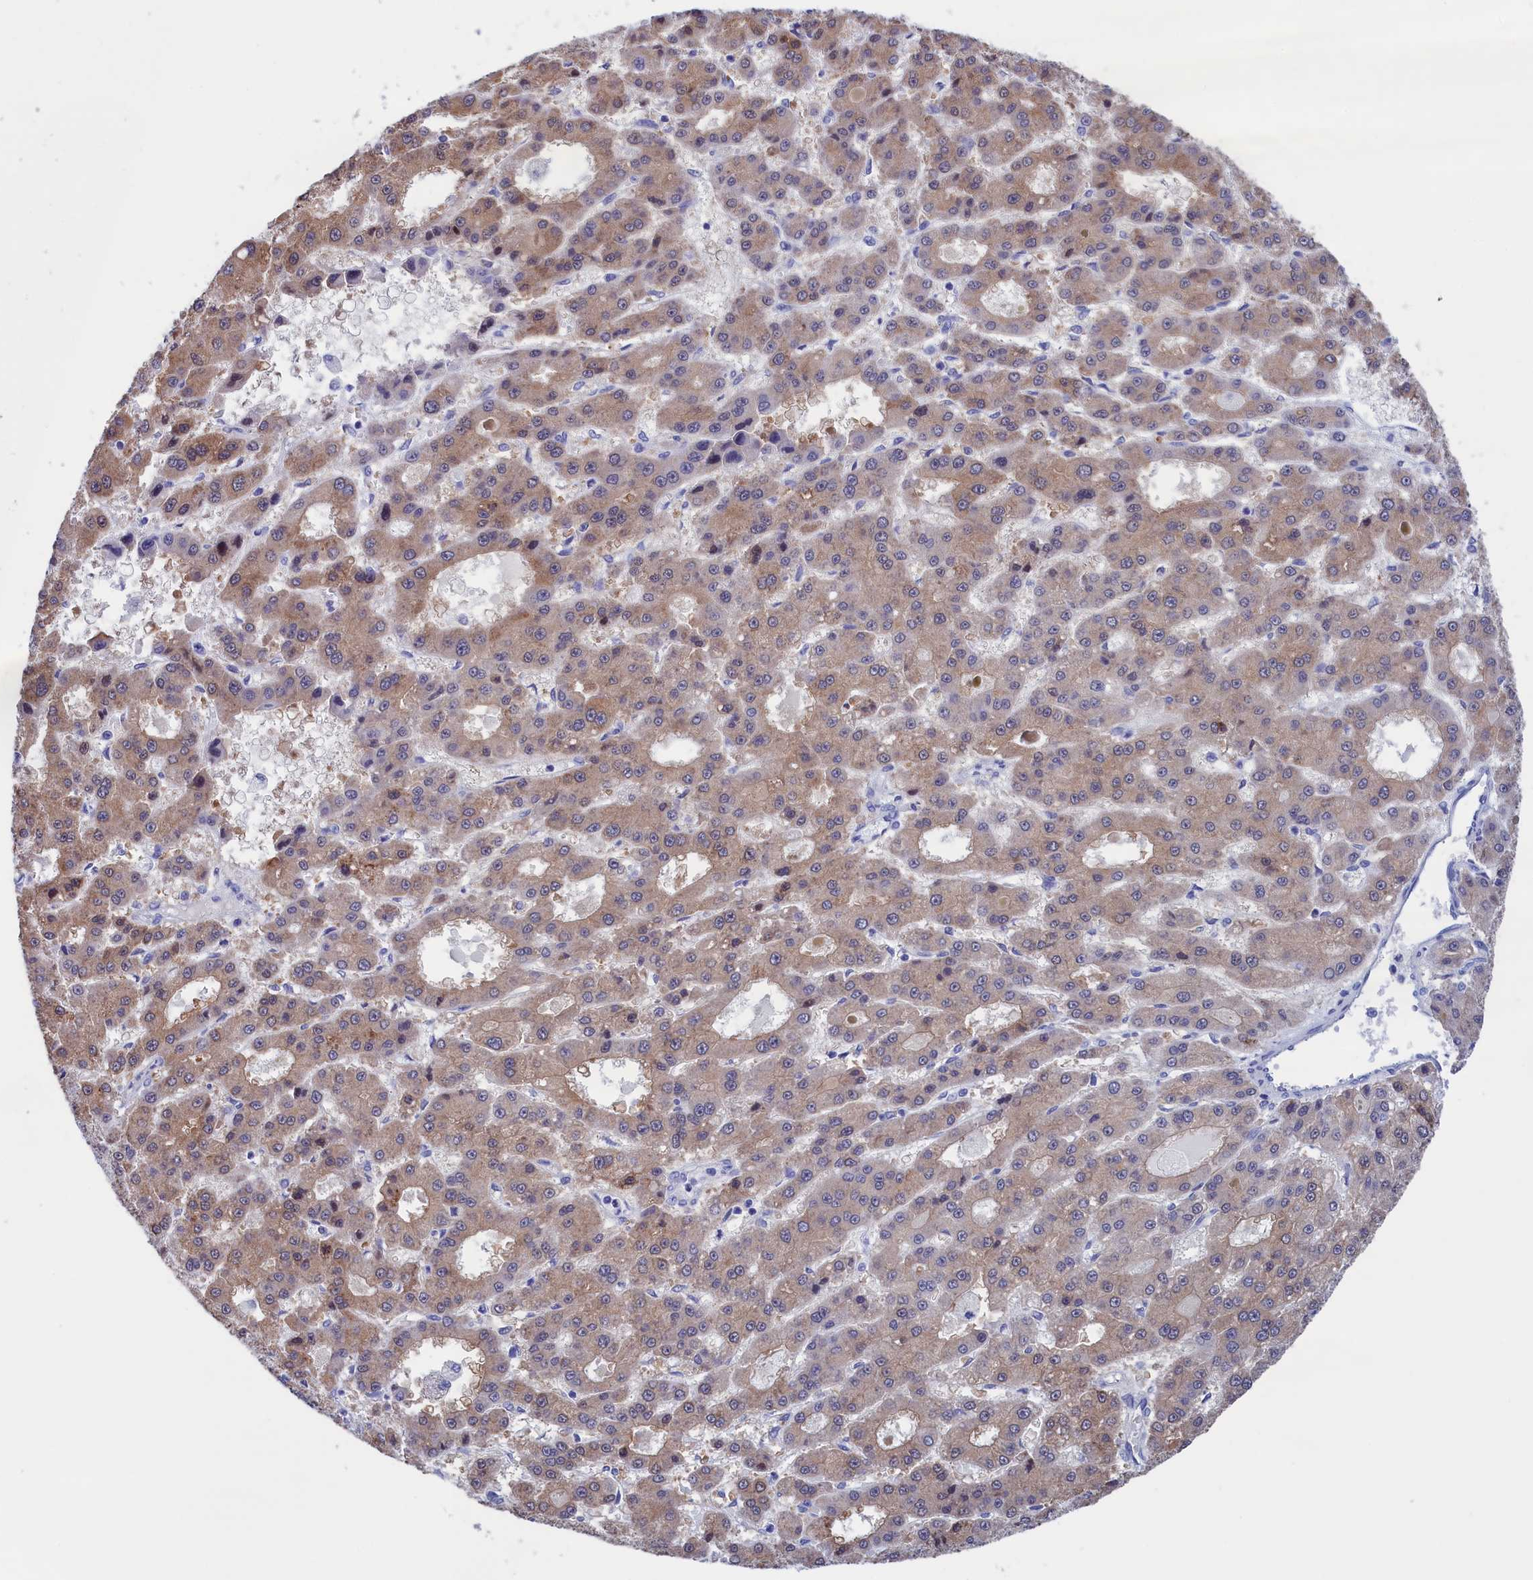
{"staining": {"intensity": "moderate", "quantity": ">75%", "location": "cytoplasmic/membranous"}, "tissue": "liver cancer", "cell_type": "Tumor cells", "image_type": "cancer", "snomed": [{"axis": "morphology", "description": "Carcinoma, Hepatocellular, NOS"}, {"axis": "topography", "description": "Liver"}], "caption": "An IHC micrograph of neoplastic tissue is shown. Protein staining in brown labels moderate cytoplasmic/membranous positivity in liver cancer within tumor cells.", "gene": "VPS35L", "patient": {"sex": "male", "age": 70}}